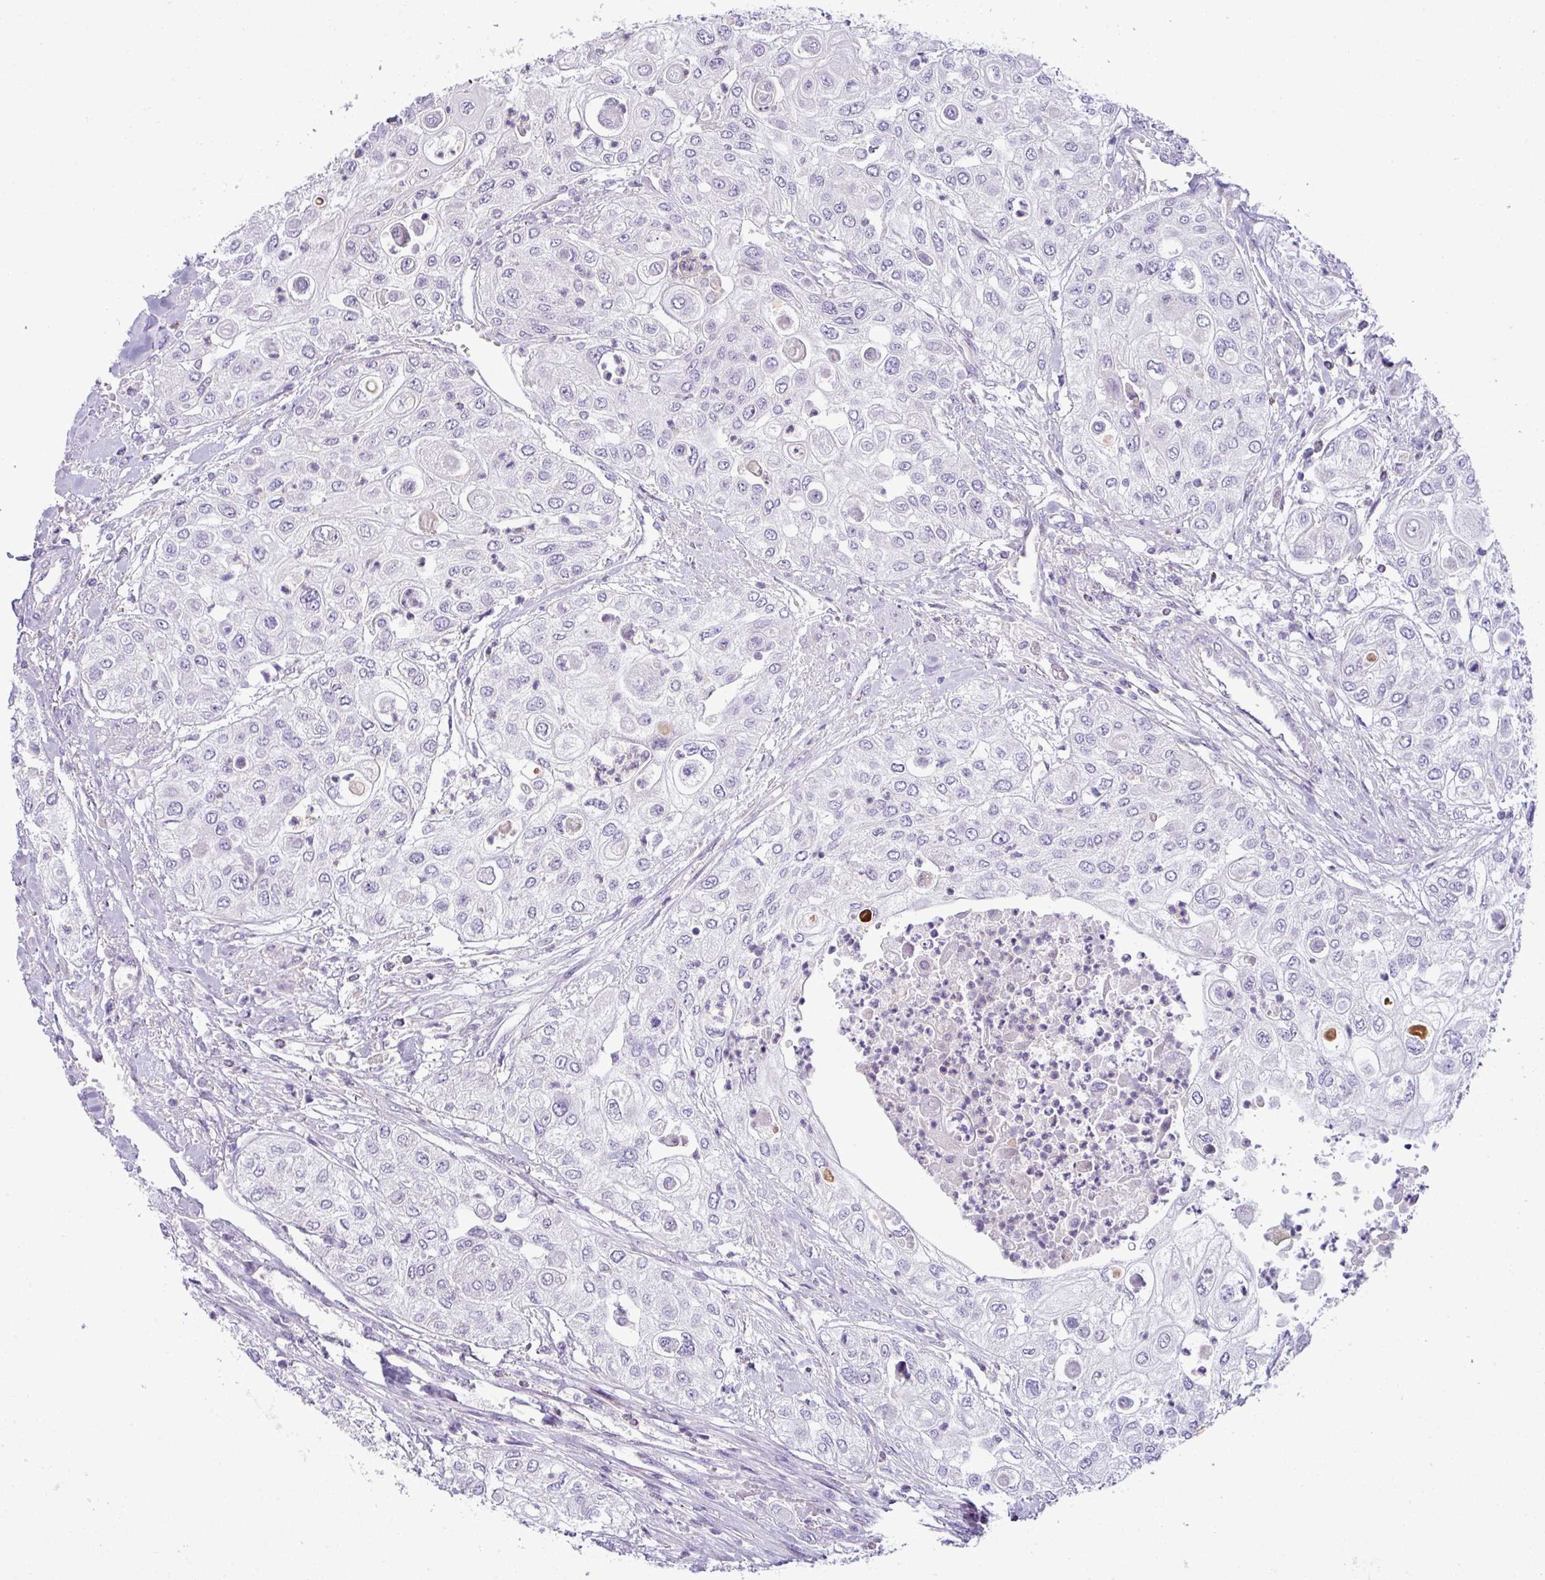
{"staining": {"intensity": "negative", "quantity": "none", "location": "none"}, "tissue": "urothelial cancer", "cell_type": "Tumor cells", "image_type": "cancer", "snomed": [{"axis": "morphology", "description": "Urothelial carcinoma, High grade"}, {"axis": "topography", "description": "Urinary bladder"}], "caption": "This histopathology image is of urothelial carcinoma (high-grade) stained with IHC to label a protein in brown with the nuclei are counter-stained blue. There is no staining in tumor cells.", "gene": "HBEGF", "patient": {"sex": "female", "age": 79}}